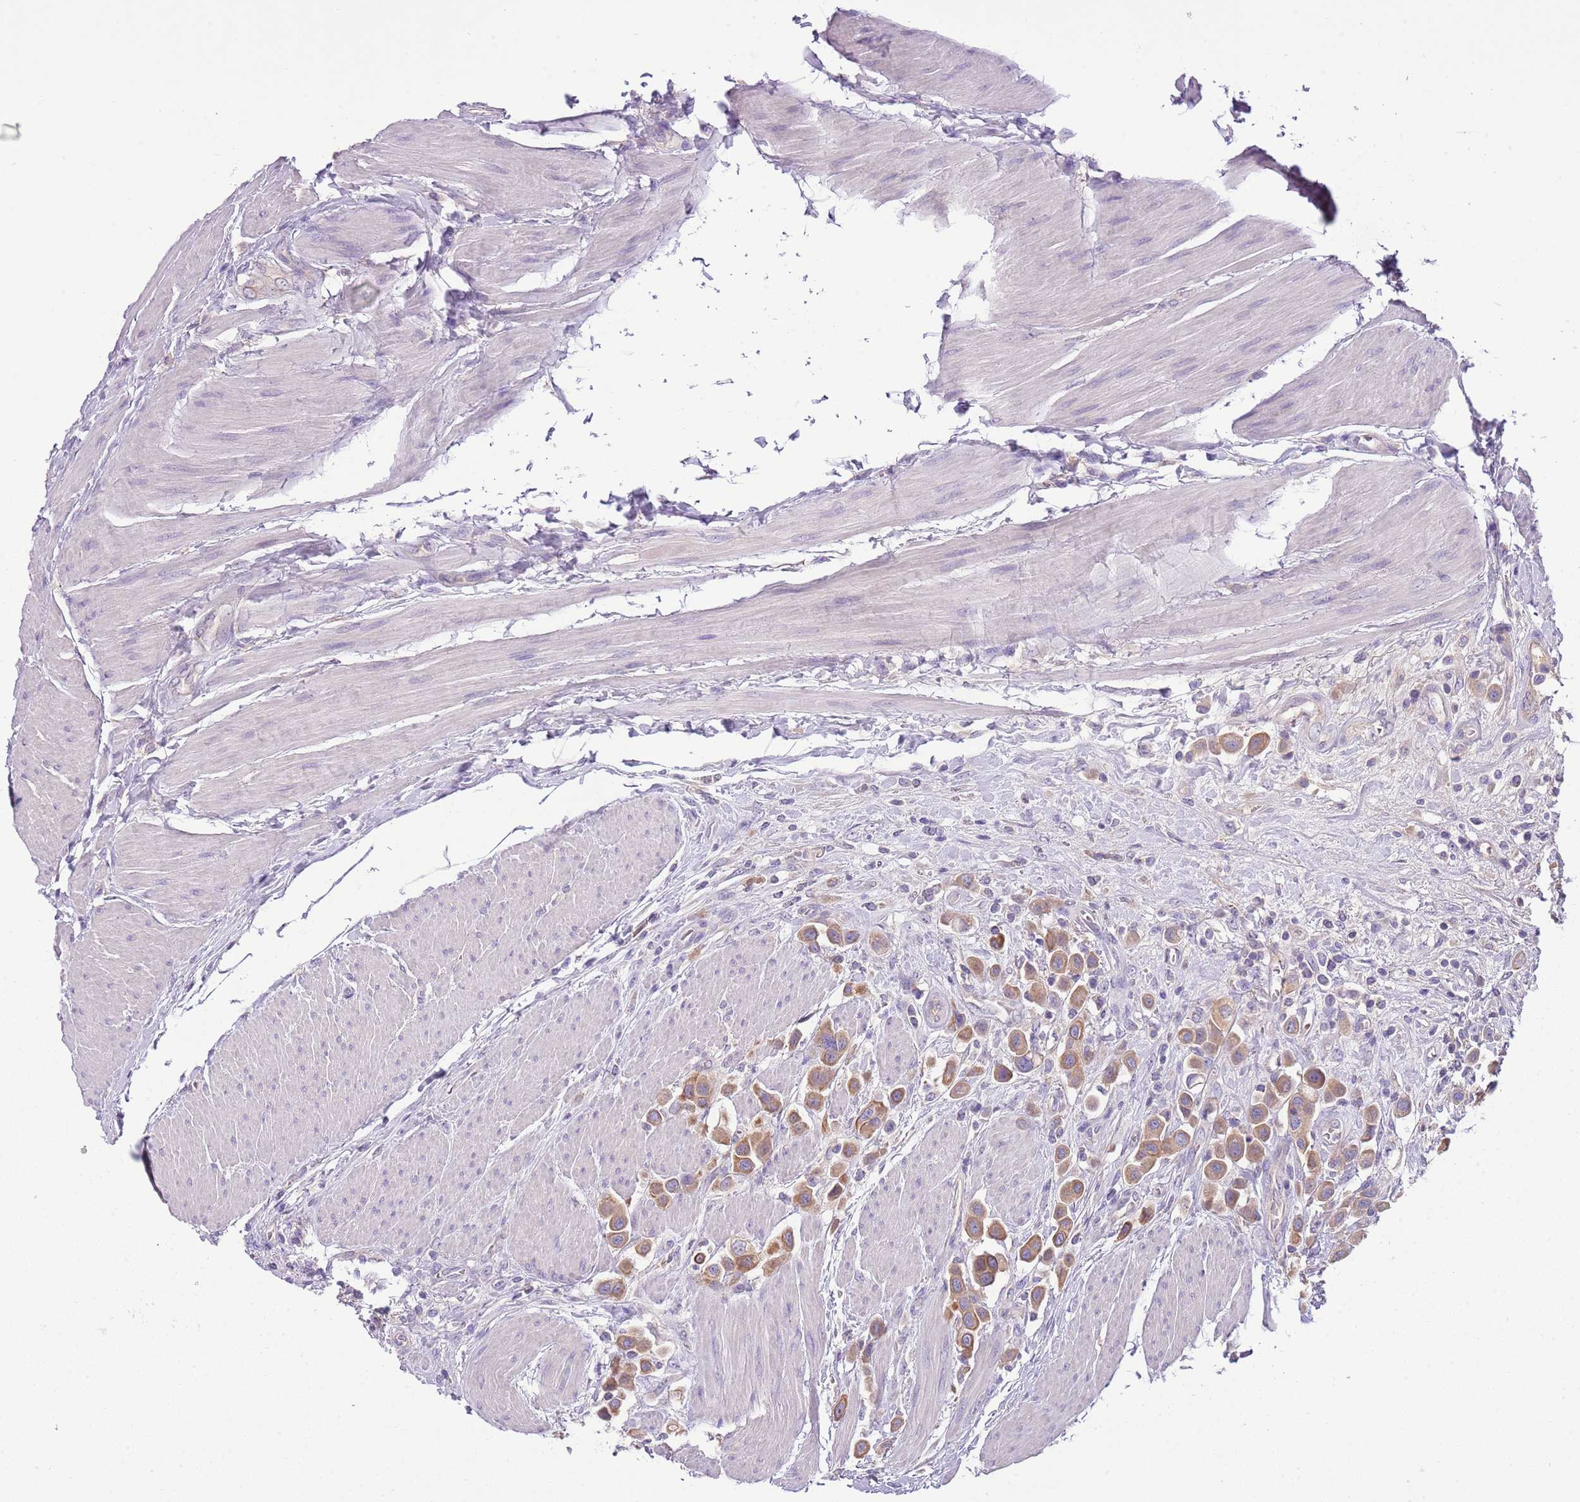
{"staining": {"intensity": "moderate", "quantity": ">75%", "location": "cytoplasmic/membranous"}, "tissue": "urothelial cancer", "cell_type": "Tumor cells", "image_type": "cancer", "snomed": [{"axis": "morphology", "description": "Urothelial carcinoma, High grade"}, {"axis": "topography", "description": "Urinary bladder"}], "caption": "Immunohistochemical staining of urothelial cancer demonstrates medium levels of moderate cytoplasmic/membranous expression in approximately >75% of tumor cells.", "gene": "HES3", "patient": {"sex": "male", "age": 50}}